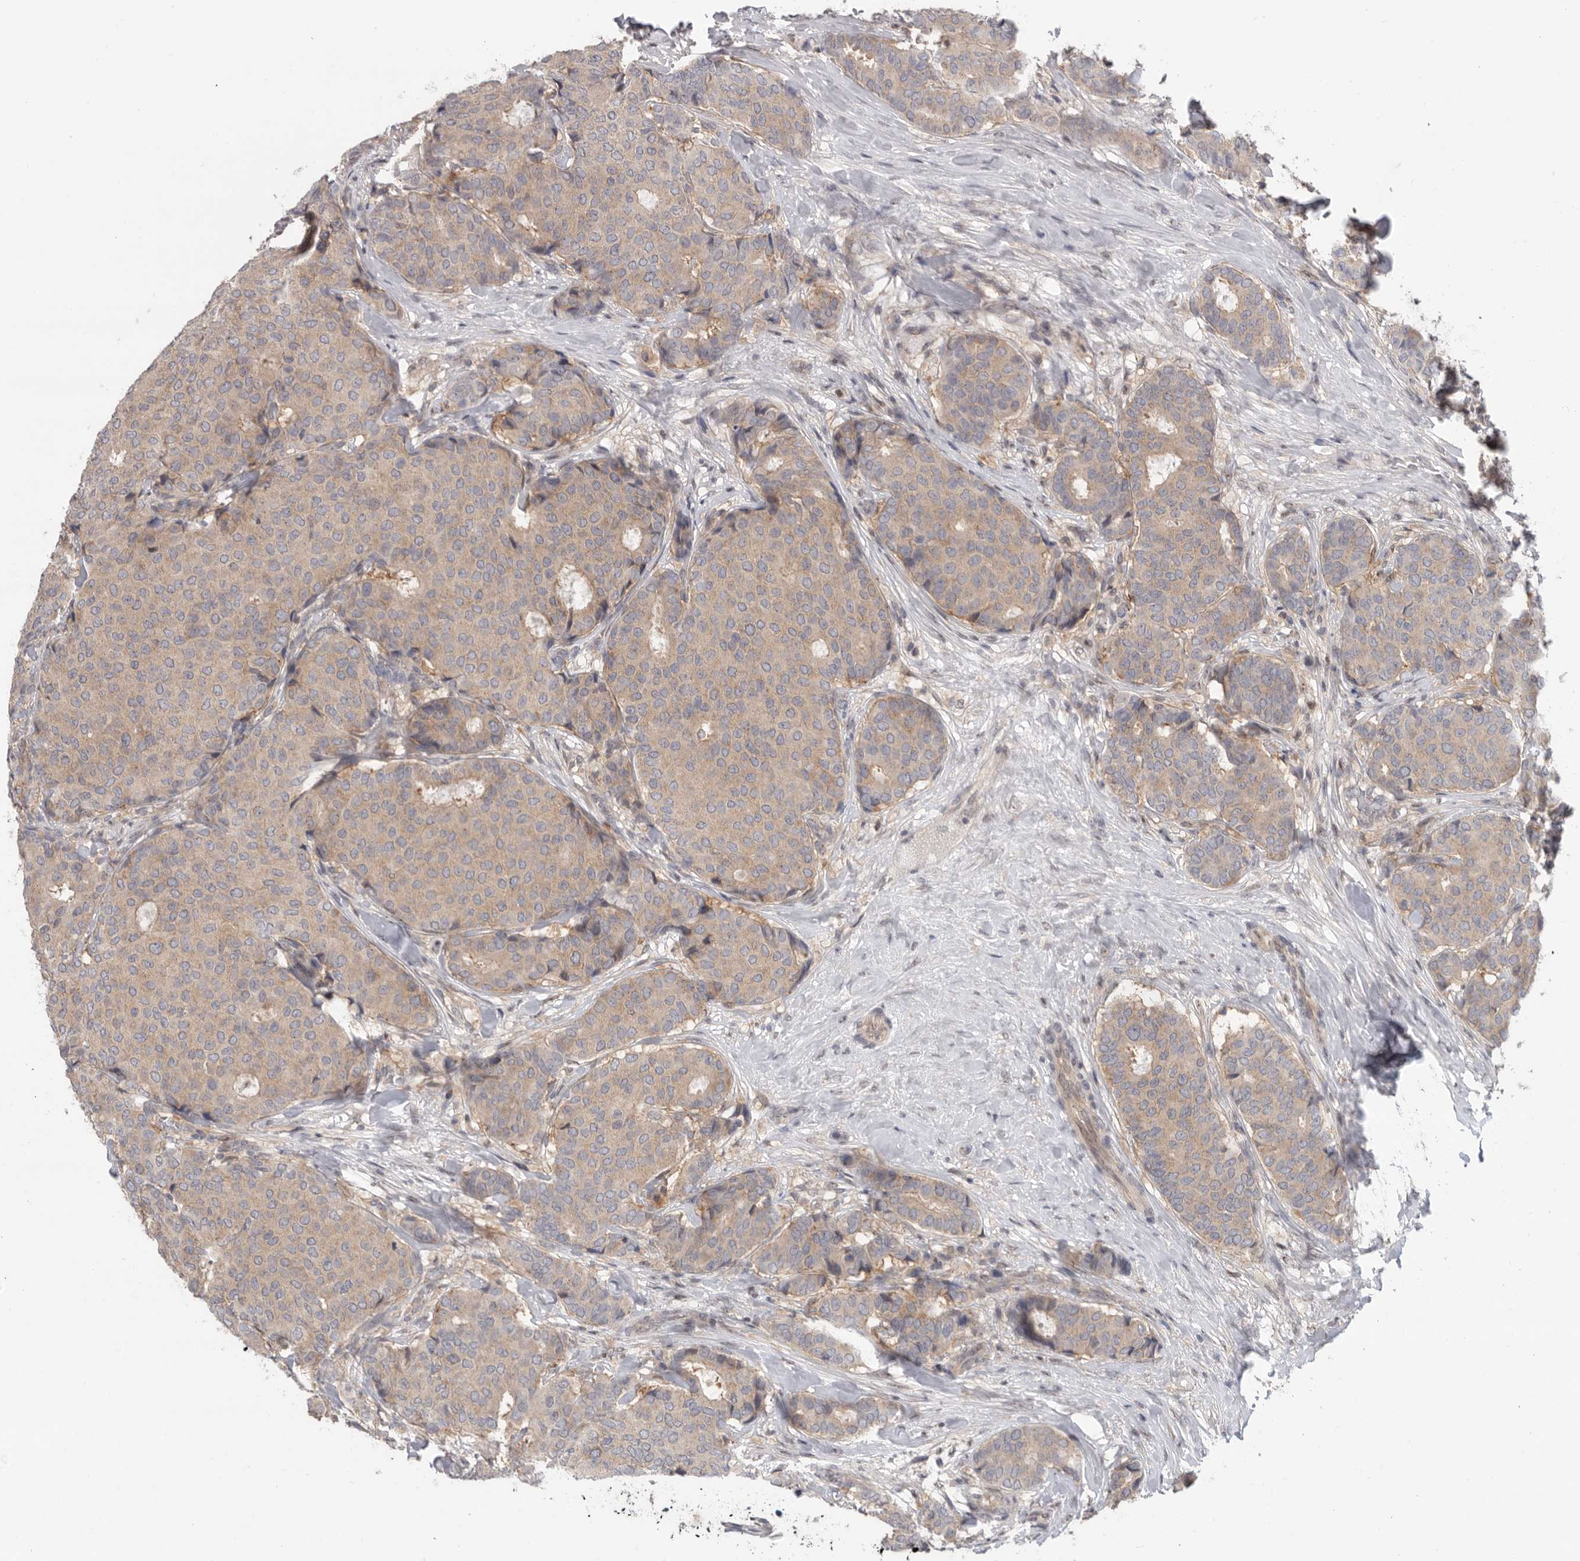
{"staining": {"intensity": "weak", "quantity": ">75%", "location": "cytoplasmic/membranous"}, "tissue": "breast cancer", "cell_type": "Tumor cells", "image_type": "cancer", "snomed": [{"axis": "morphology", "description": "Duct carcinoma"}, {"axis": "topography", "description": "Breast"}], "caption": "Brown immunohistochemical staining in breast cancer (invasive ductal carcinoma) demonstrates weak cytoplasmic/membranous staining in approximately >75% of tumor cells.", "gene": "KLK5", "patient": {"sex": "female", "age": 75}}